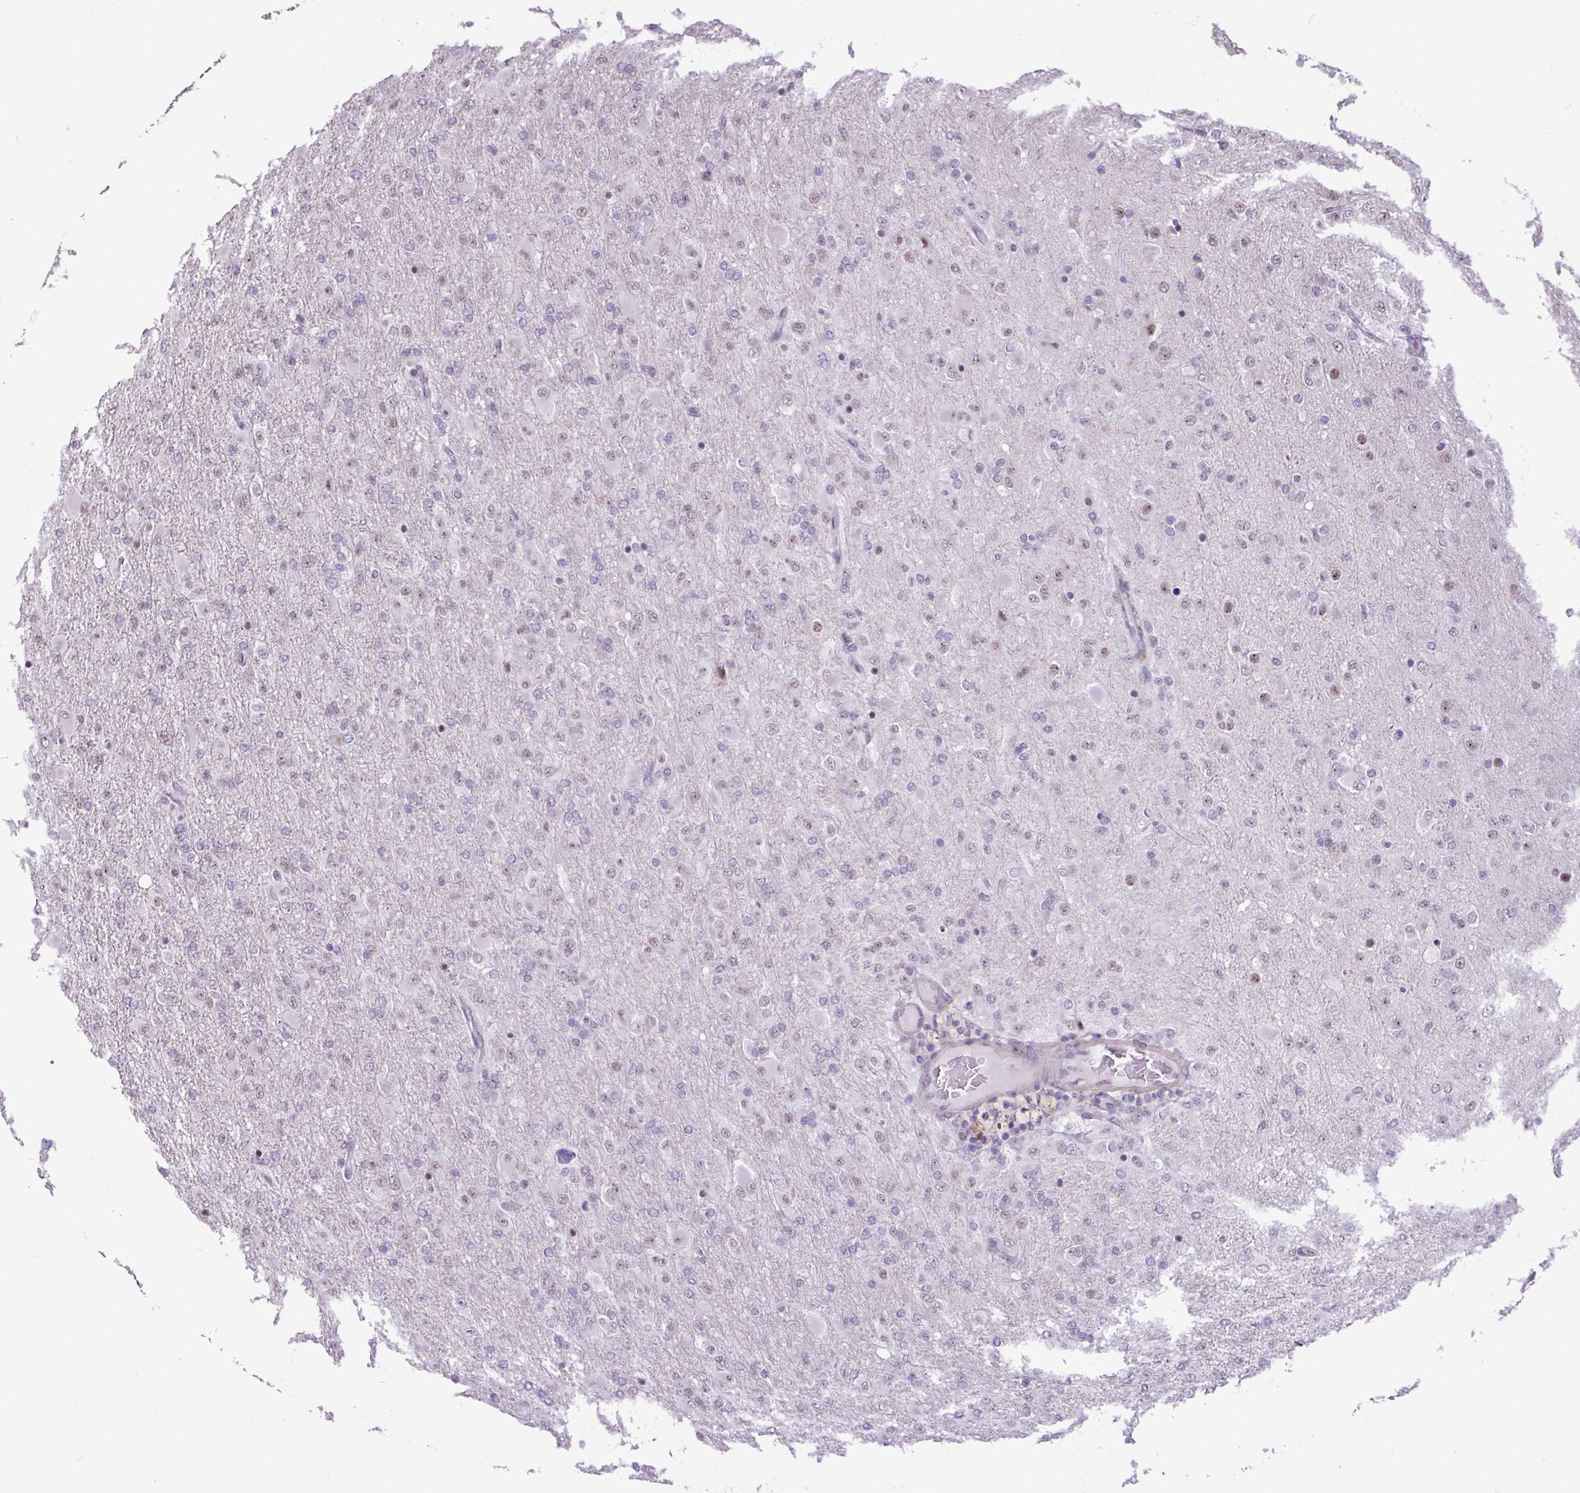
{"staining": {"intensity": "moderate", "quantity": "<25%", "location": "nuclear"}, "tissue": "glioma", "cell_type": "Tumor cells", "image_type": "cancer", "snomed": [{"axis": "morphology", "description": "Glioma, malignant, Low grade"}, {"axis": "topography", "description": "Brain"}], "caption": "Tumor cells demonstrate moderate nuclear staining in approximately <25% of cells in malignant glioma (low-grade).", "gene": "UTP18", "patient": {"sex": "male", "age": 65}}